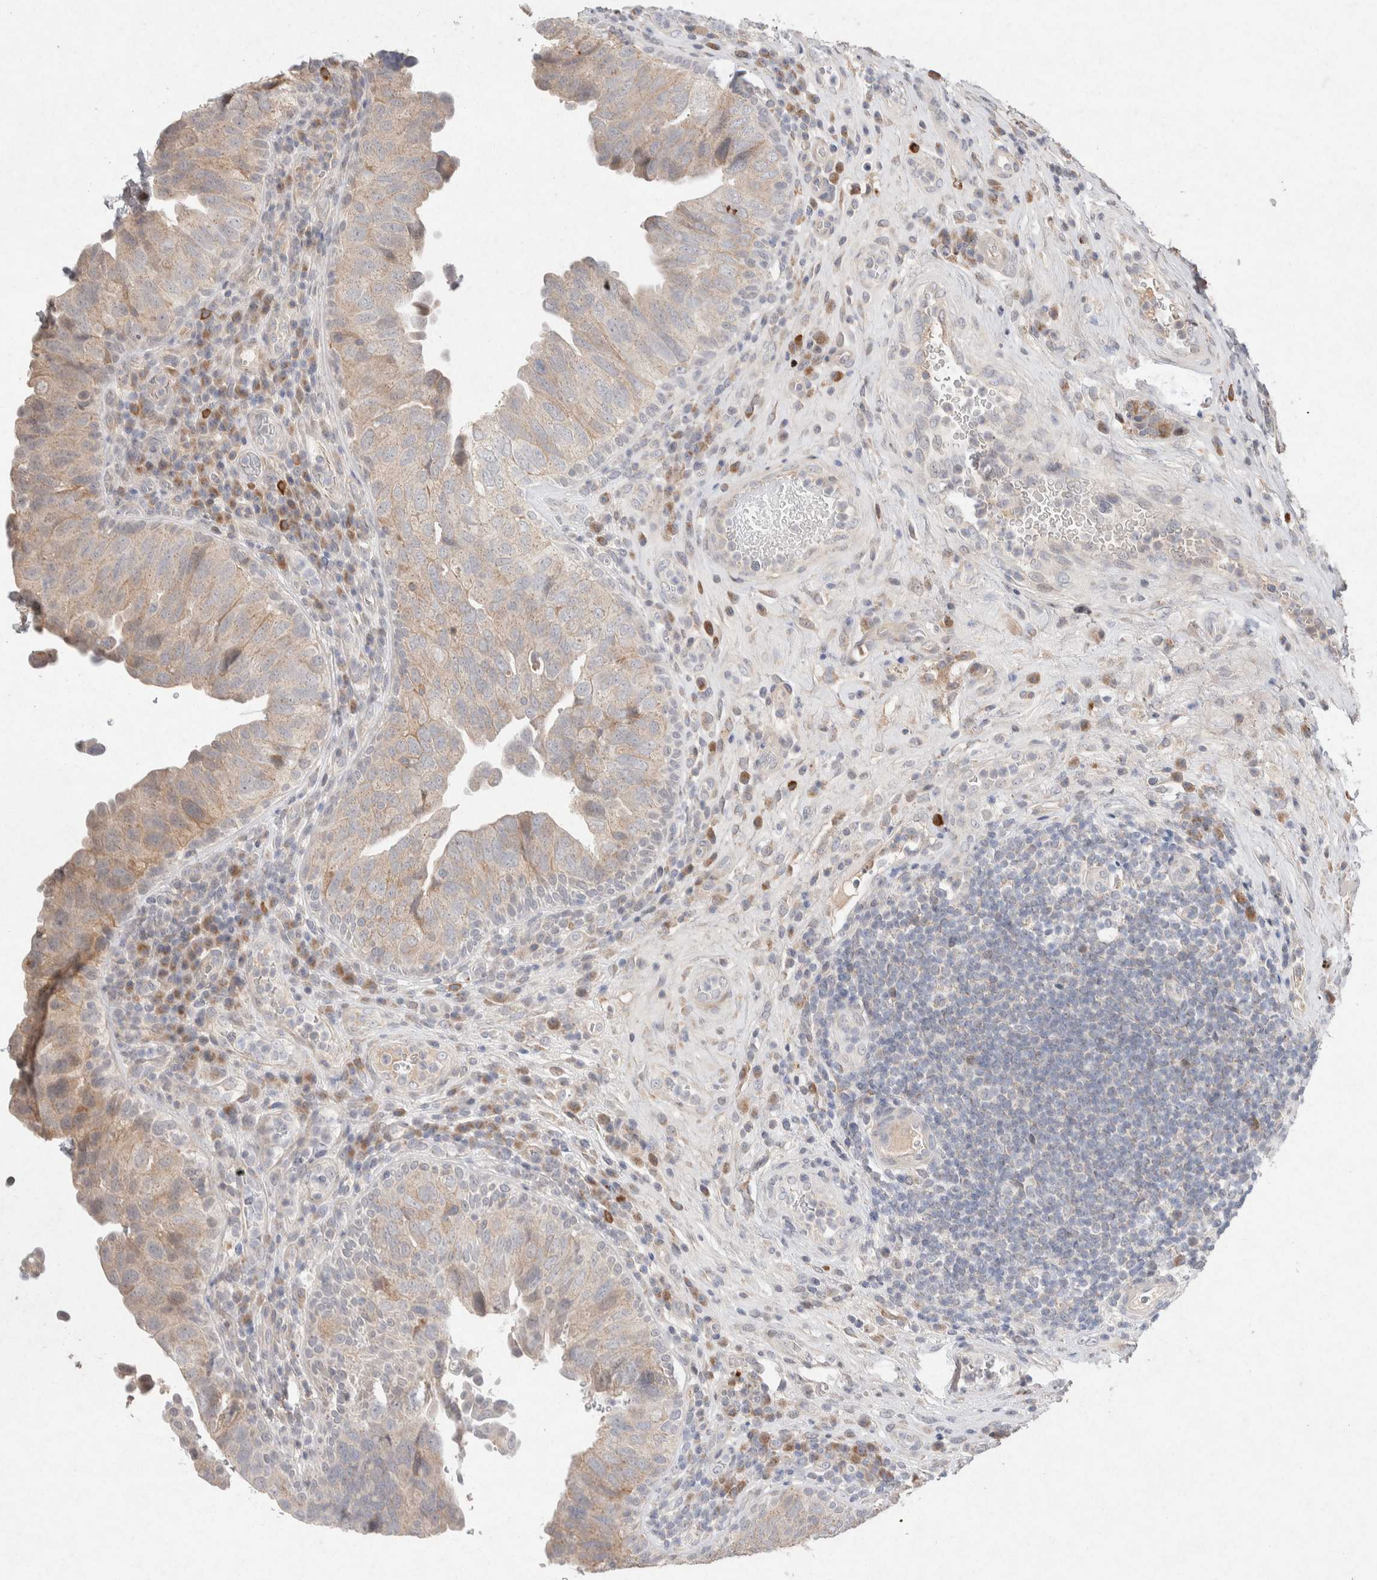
{"staining": {"intensity": "weak", "quantity": ">75%", "location": "cytoplasmic/membranous"}, "tissue": "urothelial cancer", "cell_type": "Tumor cells", "image_type": "cancer", "snomed": [{"axis": "morphology", "description": "Urothelial carcinoma, High grade"}, {"axis": "topography", "description": "Urinary bladder"}], "caption": "High-grade urothelial carcinoma stained for a protein (brown) displays weak cytoplasmic/membranous positive staining in approximately >75% of tumor cells.", "gene": "CMTM4", "patient": {"sex": "female", "age": 82}}